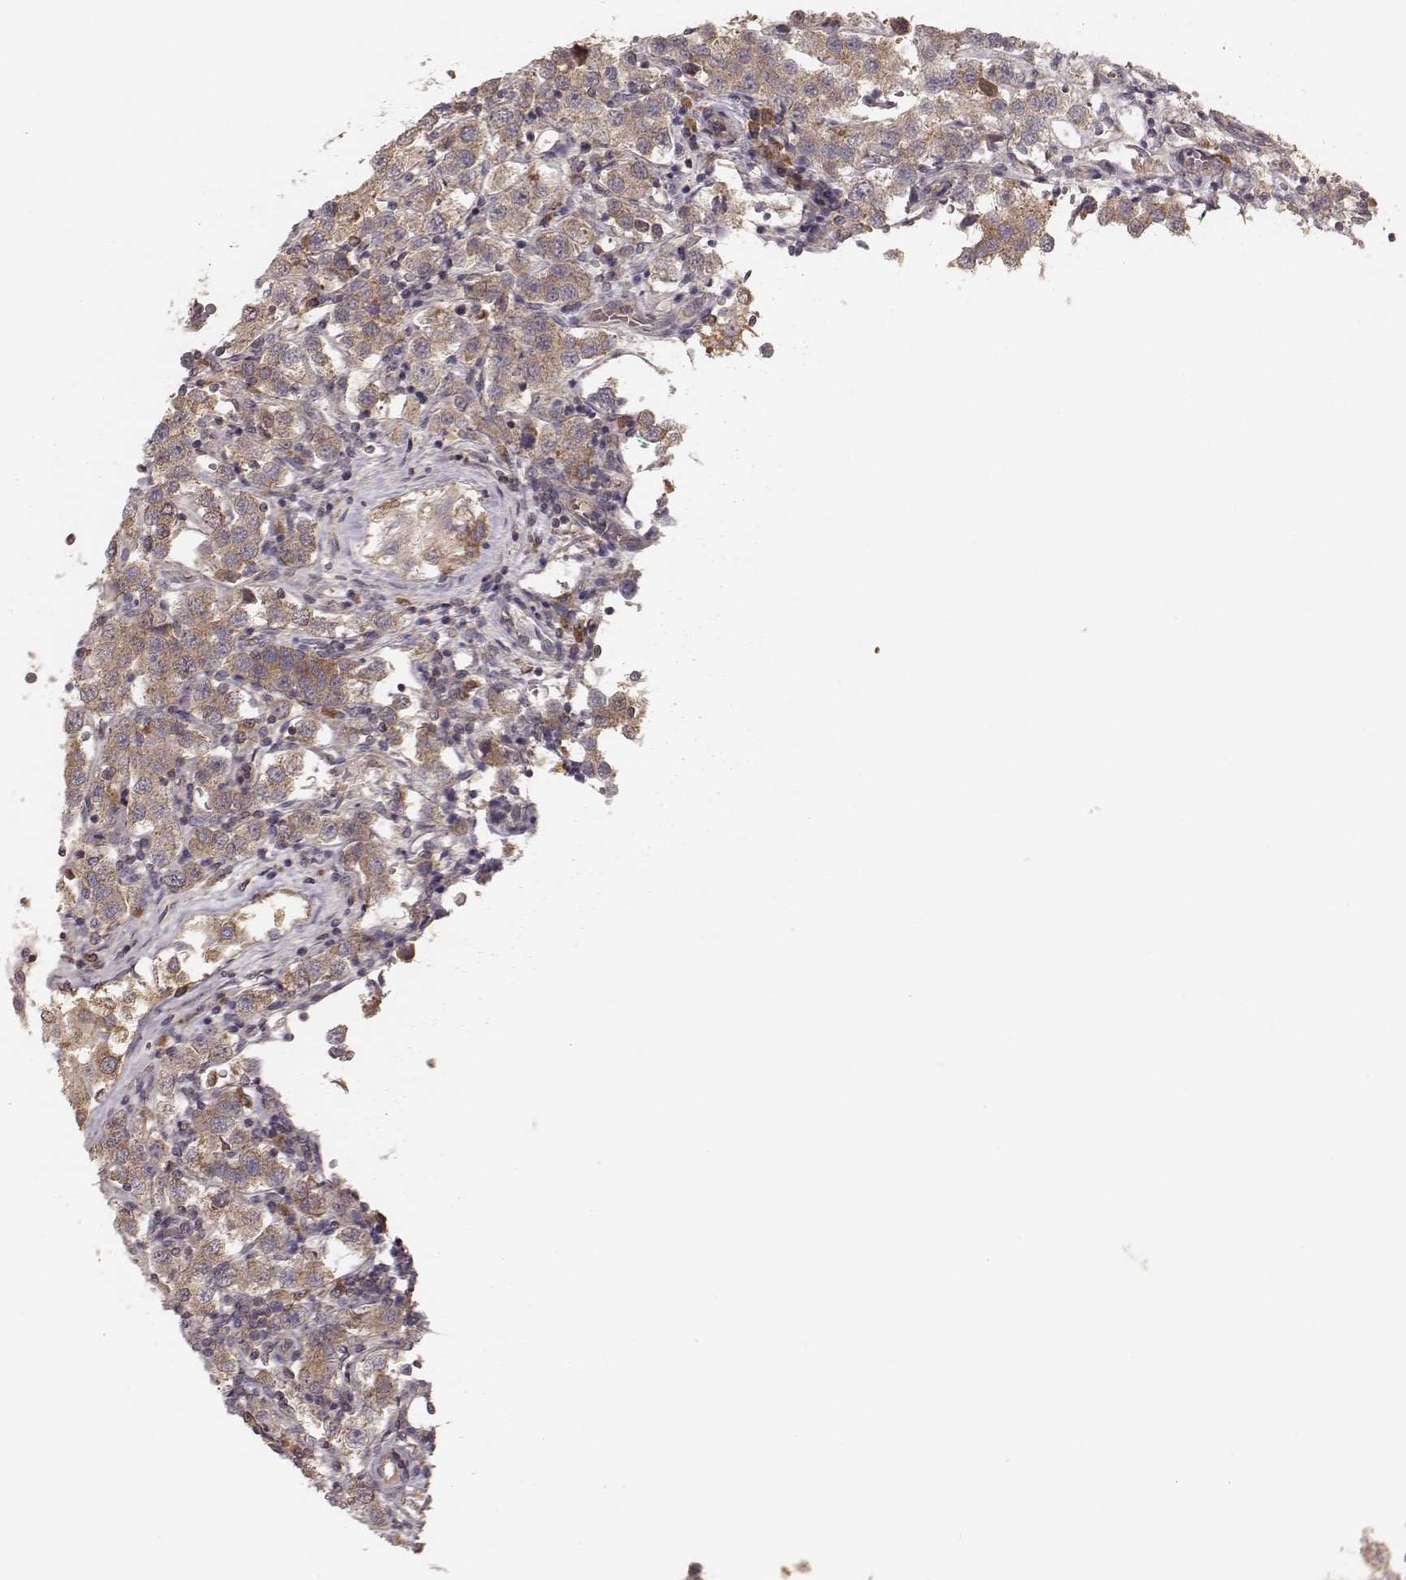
{"staining": {"intensity": "moderate", "quantity": ">75%", "location": "cytoplasmic/membranous"}, "tissue": "testis cancer", "cell_type": "Tumor cells", "image_type": "cancer", "snomed": [{"axis": "morphology", "description": "Seminoma, NOS"}, {"axis": "topography", "description": "Testis"}], "caption": "Protein analysis of testis seminoma tissue exhibits moderate cytoplasmic/membranous positivity in about >75% of tumor cells.", "gene": "CARS1", "patient": {"sex": "male", "age": 37}}